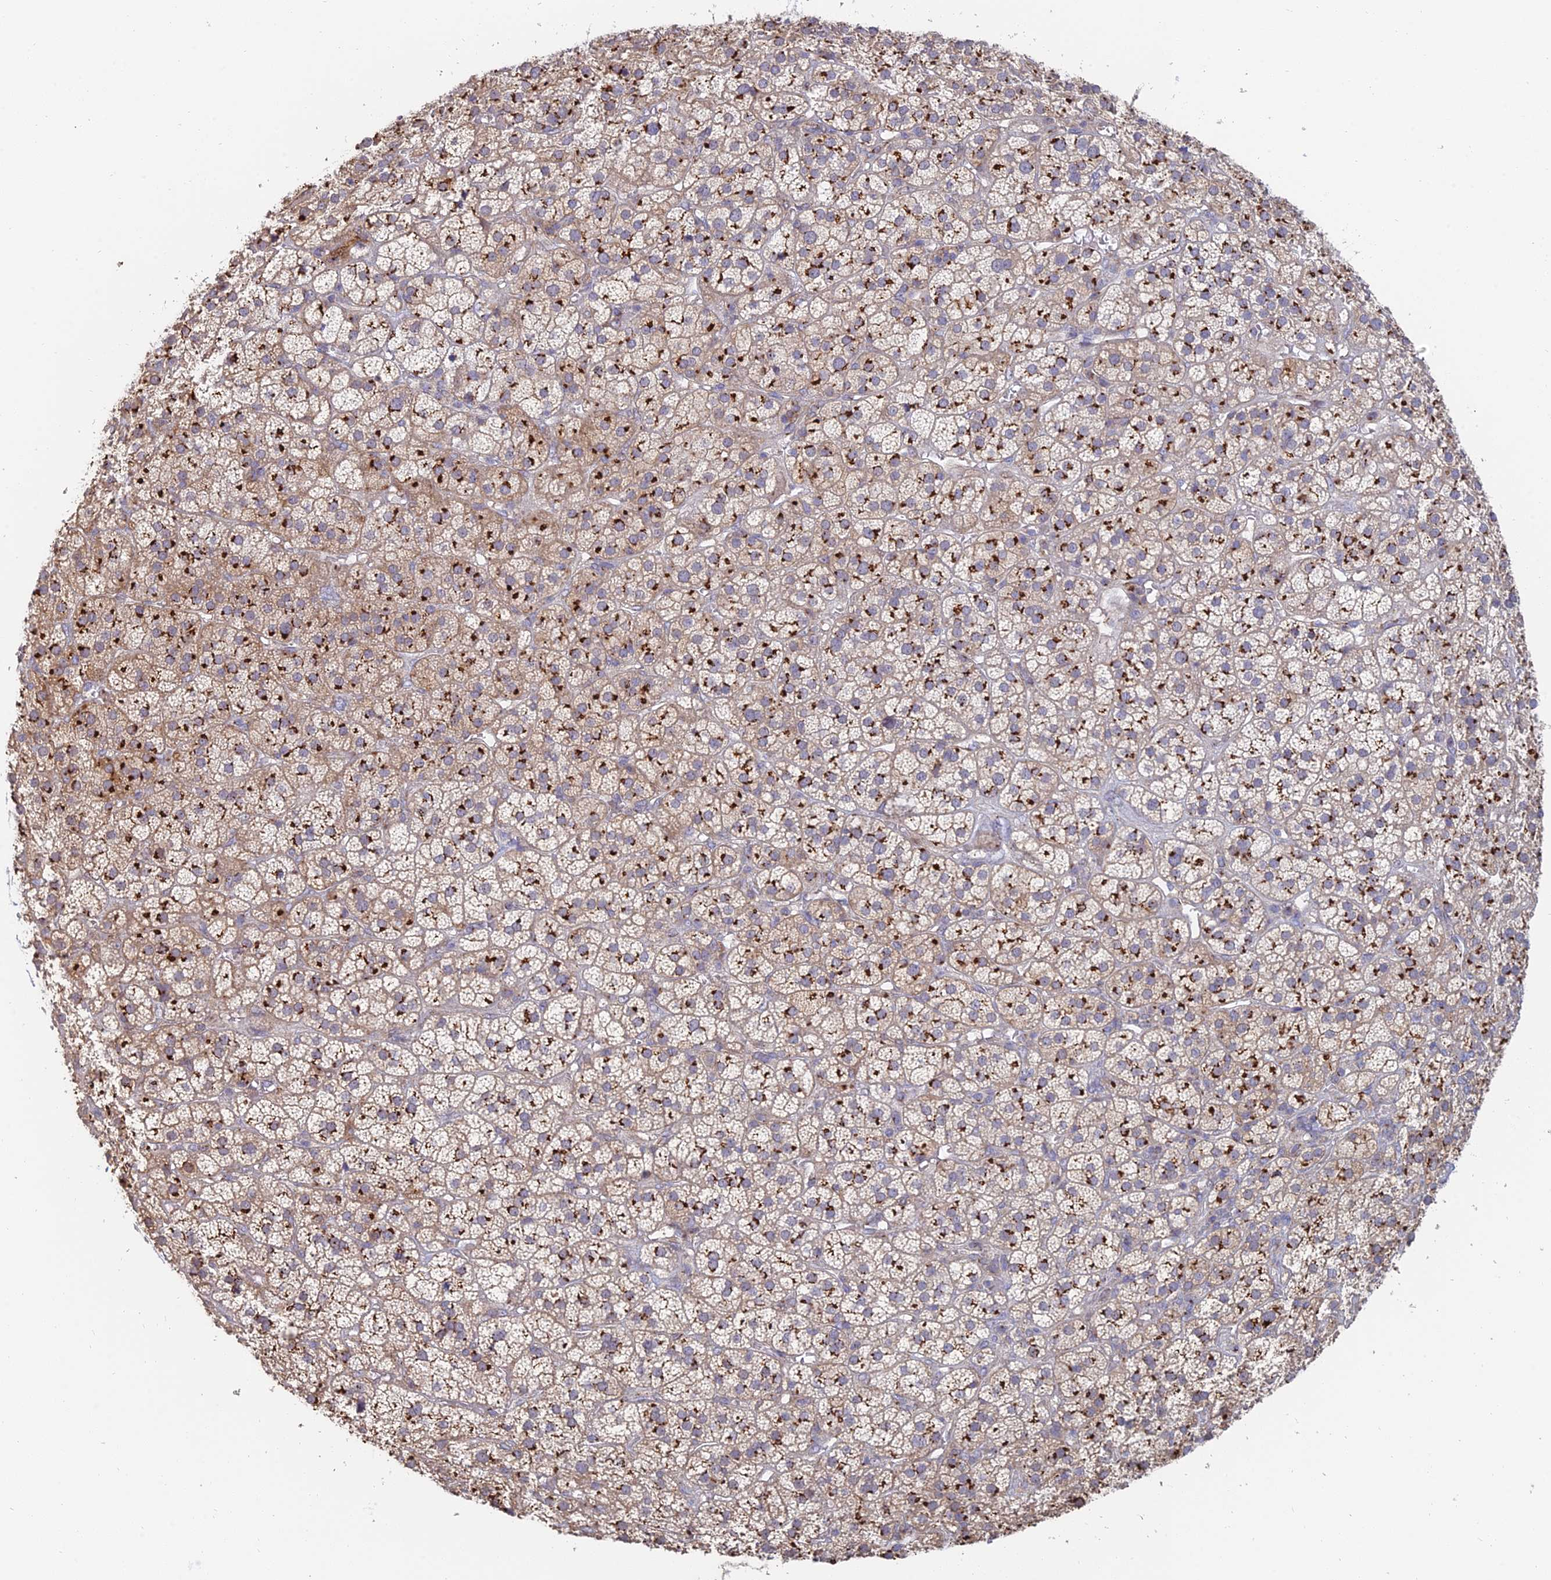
{"staining": {"intensity": "strong", "quantity": "25%-75%", "location": "cytoplasmic/membranous"}, "tissue": "adrenal gland", "cell_type": "Glandular cells", "image_type": "normal", "snomed": [{"axis": "morphology", "description": "Normal tissue, NOS"}, {"axis": "topography", "description": "Adrenal gland"}], "caption": "Immunohistochemical staining of normal human adrenal gland shows 25%-75% levels of strong cytoplasmic/membranous protein positivity in approximately 25%-75% of glandular cells. (Stains: DAB (3,3'-diaminobenzidine) in brown, nuclei in blue, Microscopy: brightfield microscopy at high magnification).", "gene": "ENSG00000267561", "patient": {"sex": "female", "age": 70}}